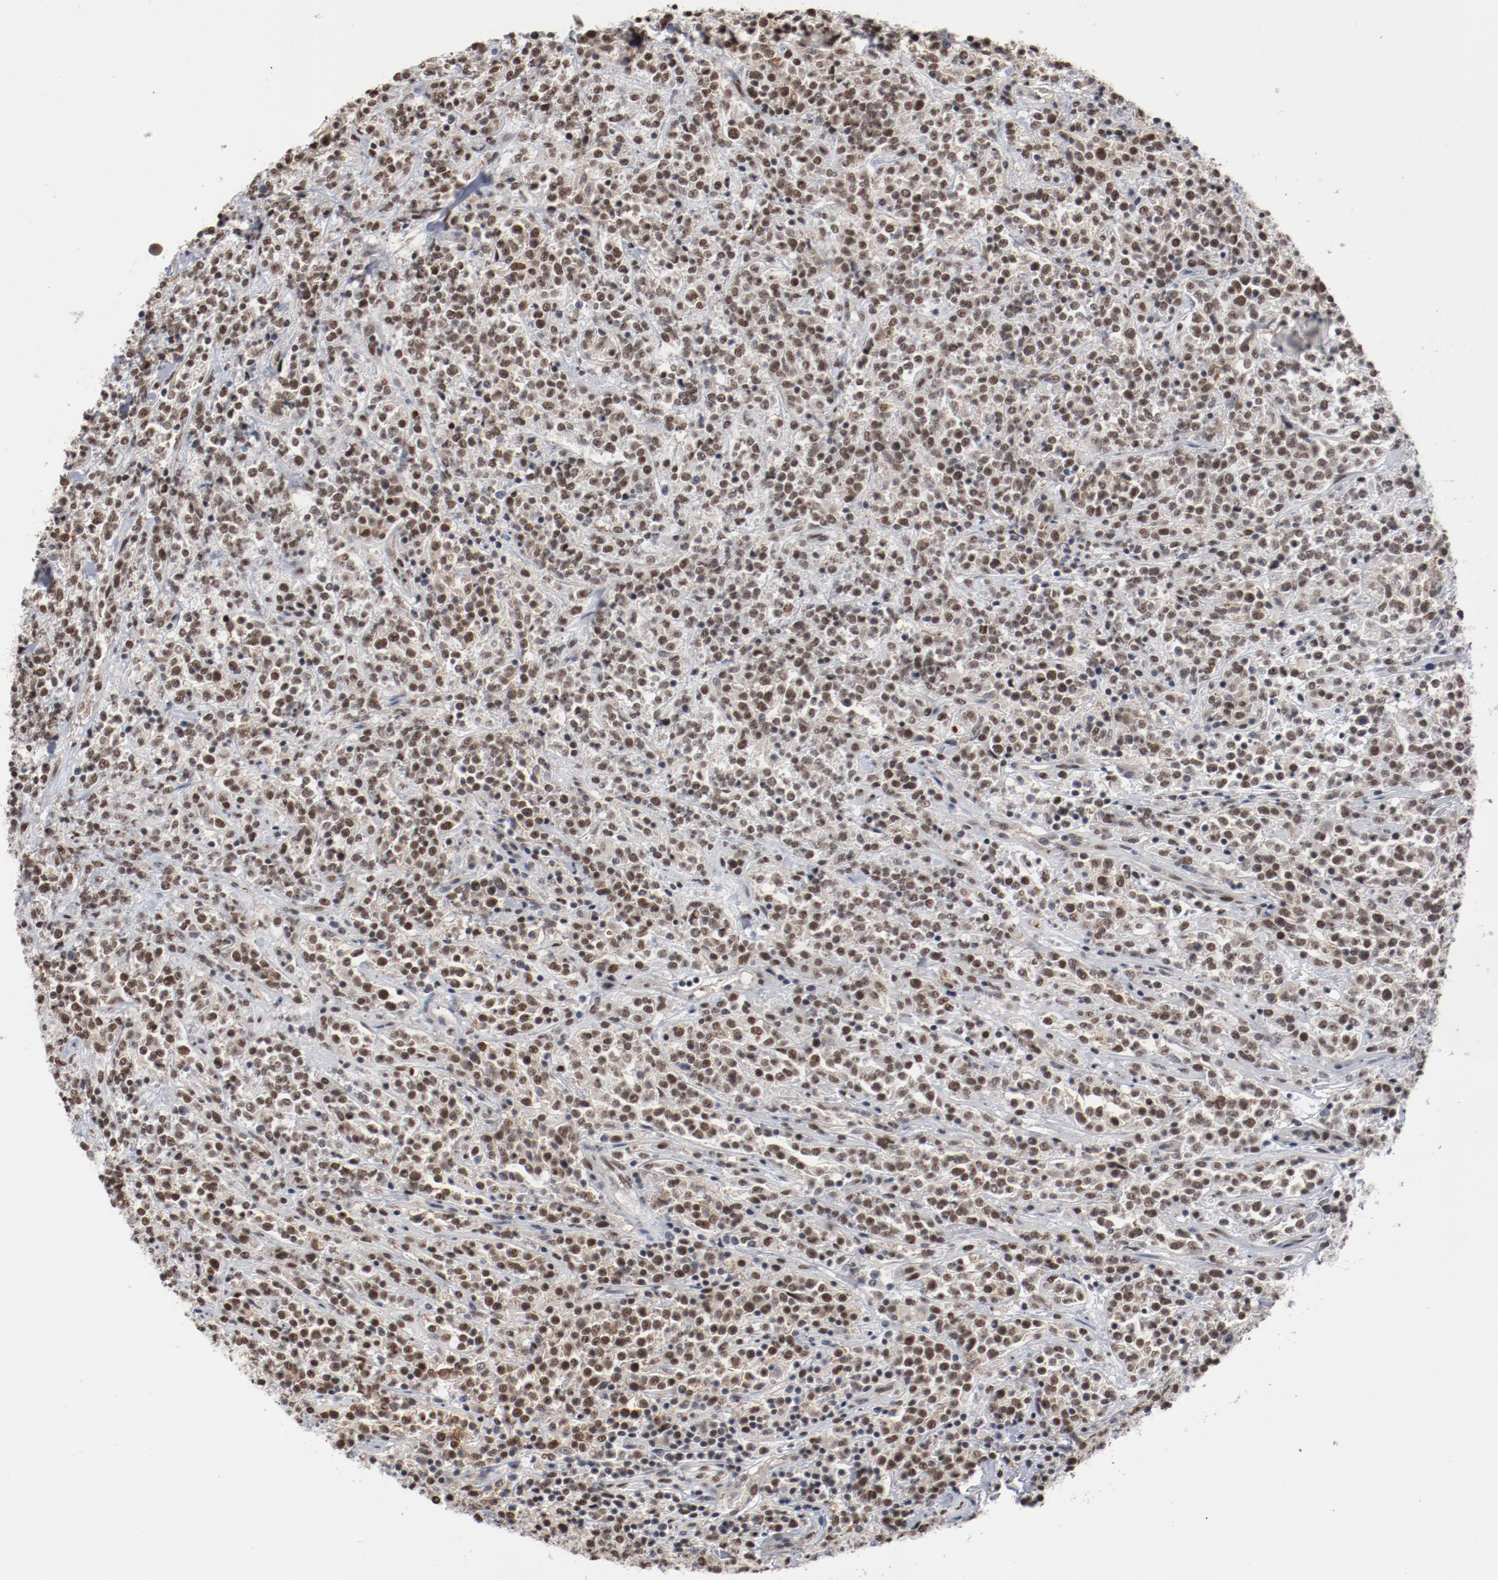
{"staining": {"intensity": "moderate", "quantity": ">75%", "location": "nuclear"}, "tissue": "lymphoma", "cell_type": "Tumor cells", "image_type": "cancer", "snomed": [{"axis": "morphology", "description": "Malignant lymphoma, non-Hodgkin's type, High grade"}, {"axis": "topography", "description": "Soft tissue"}], "caption": "Immunohistochemistry histopathology image of human lymphoma stained for a protein (brown), which displays medium levels of moderate nuclear expression in about >75% of tumor cells.", "gene": "BUB3", "patient": {"sex": "male", "age": 18}}